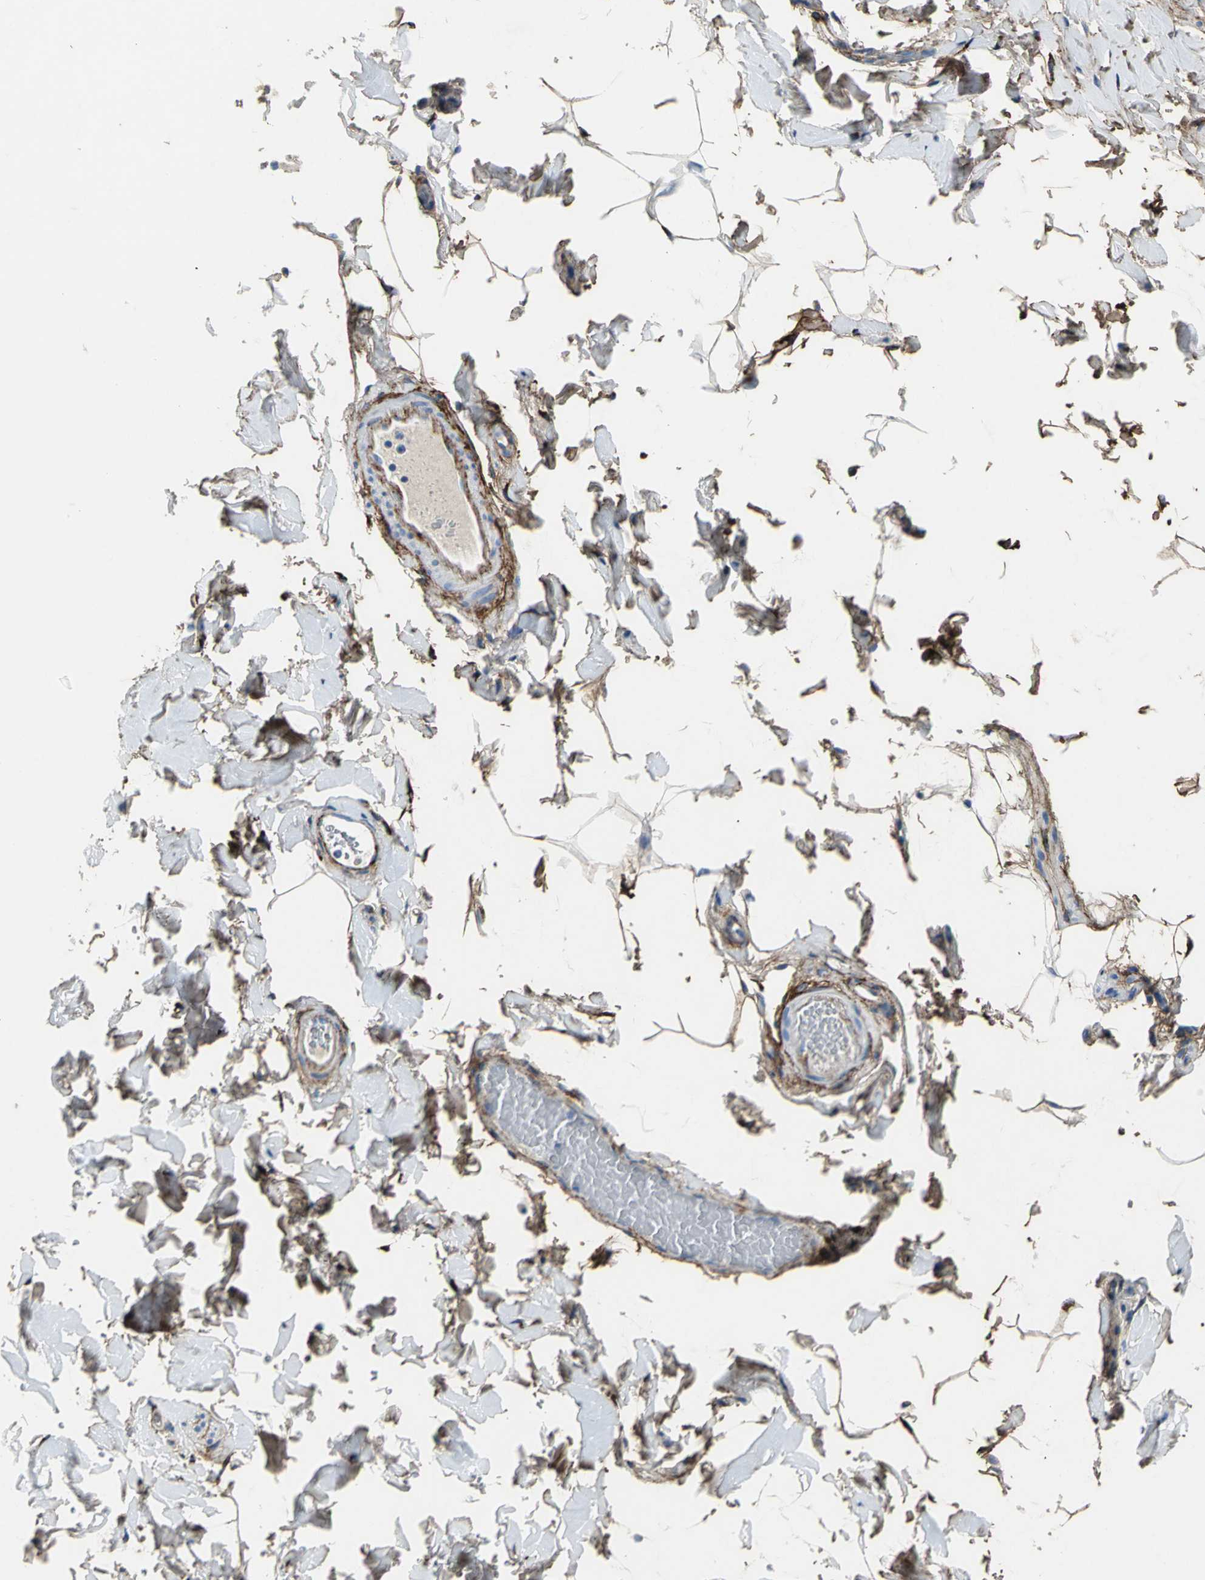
{"staining": {"intensity": "moderate", "quantity": "25%-75%", "location": "cytoplasmic/membranous"}, "tissue": "colon", "cell_type": "Endothelial cells", "image_type": "normal", "snomed": [{"axis": "morphology", "description": "Normal tissue, NOS"}, {"axis": "topography", "description": "Colon"}], "caption": "IHC (DAB) staining of normal colon displays moderate cytoplasmic/membranous protein expression in approximately 25%-75% of endothelial cells.", "gene": "EFNB3", "patient": {"sex": "female", "age": 61}}